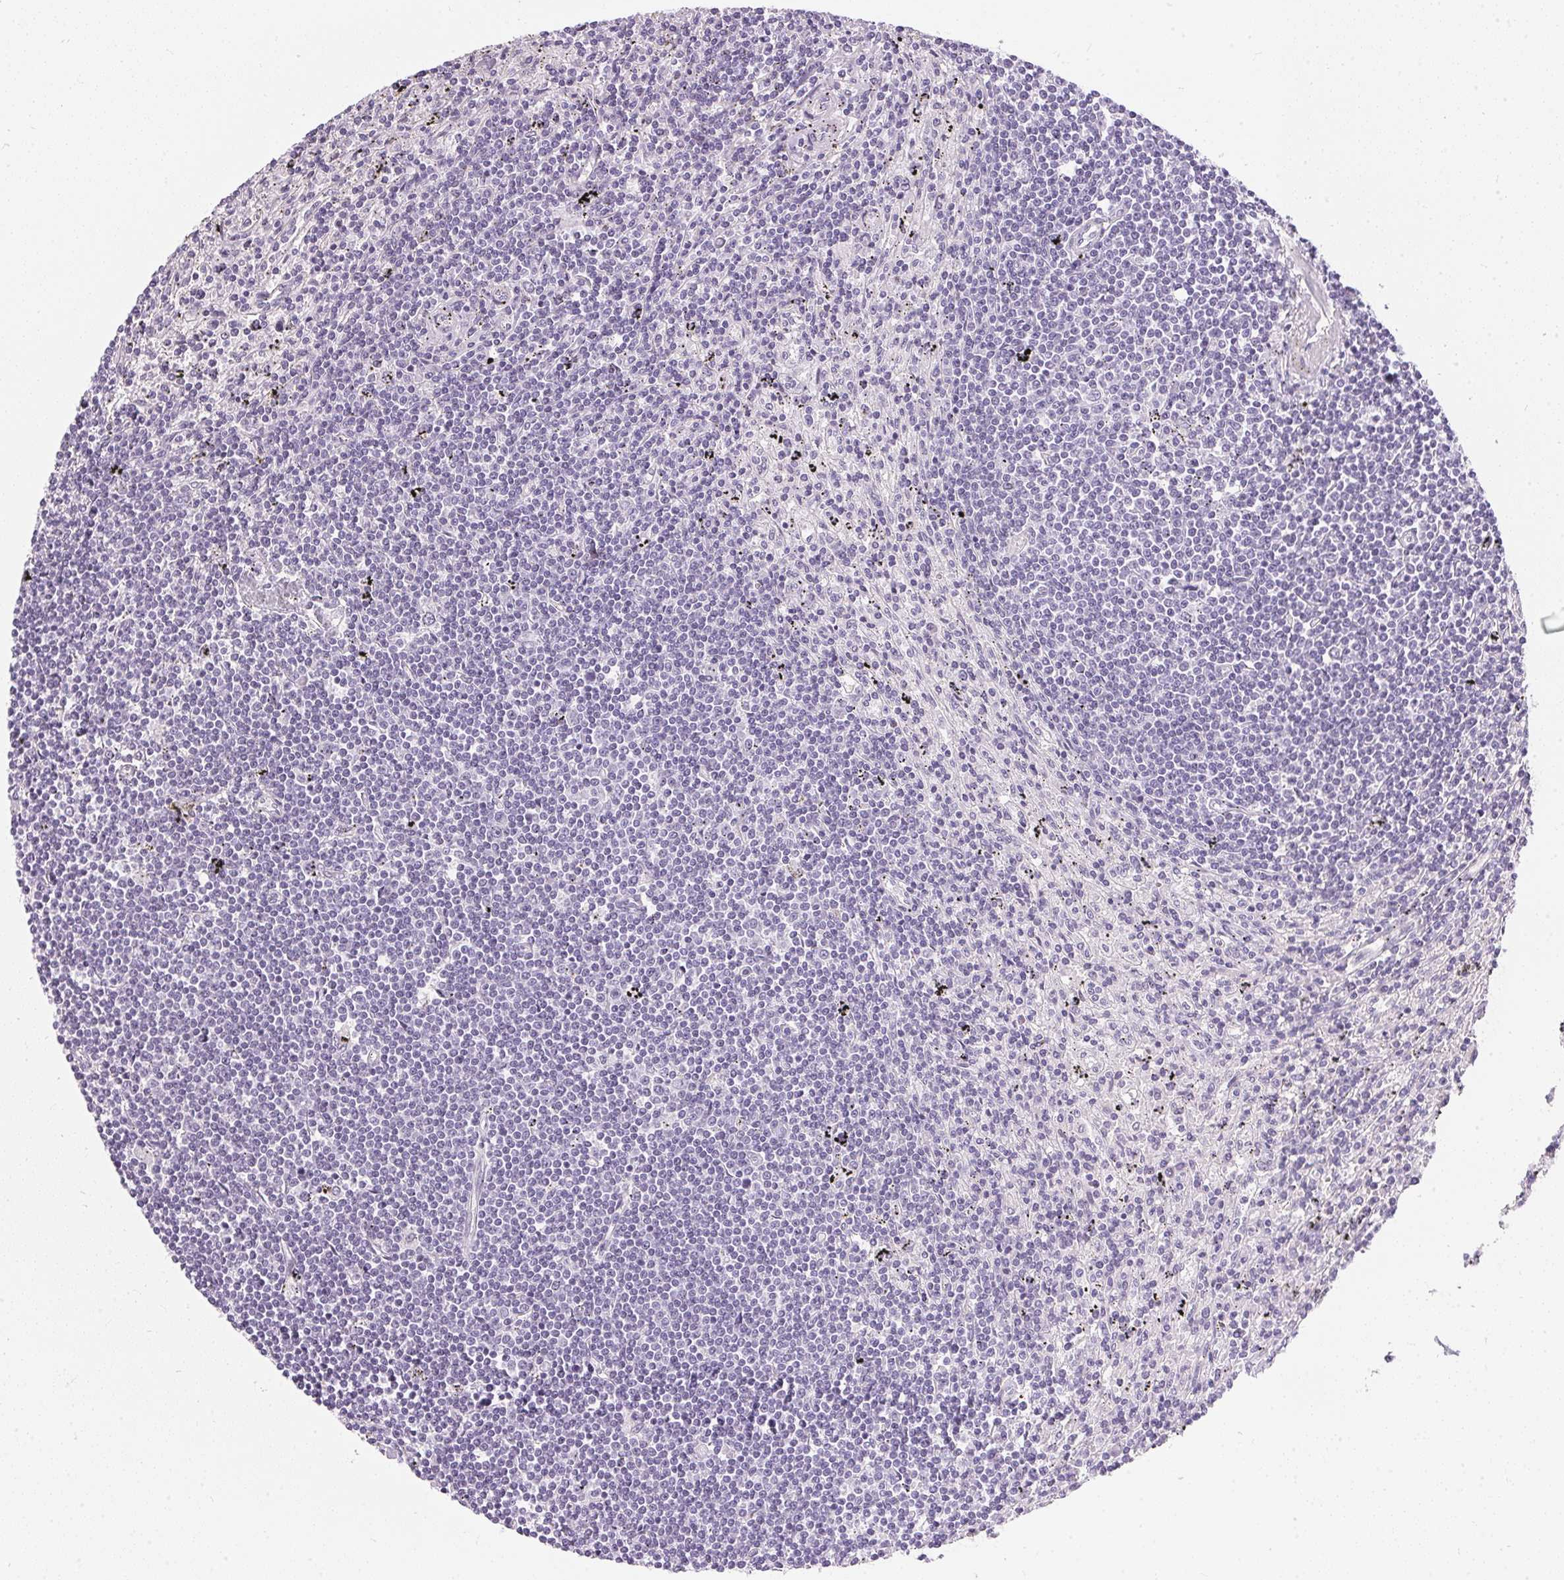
{"staining": {"intensity": "negative", "quantity": "none", "location": "none"}, "tissue": "lymphoma", "cell_type": "Tumor cells", "image_type": "cancer", "snomed": [{"axis": "morphology", "description": "Malignant lymphoma, non-Hodgkin's type, Low grade"}, {"axis": "topography", "description": "Spleen"}], "caption": "Tumor cells show no significant protein staining in malignant lymphoma, non-Hodgkin's type (low-grade).", "gene": "GBP6", "patient": {"sex": "male", "age": 76}}